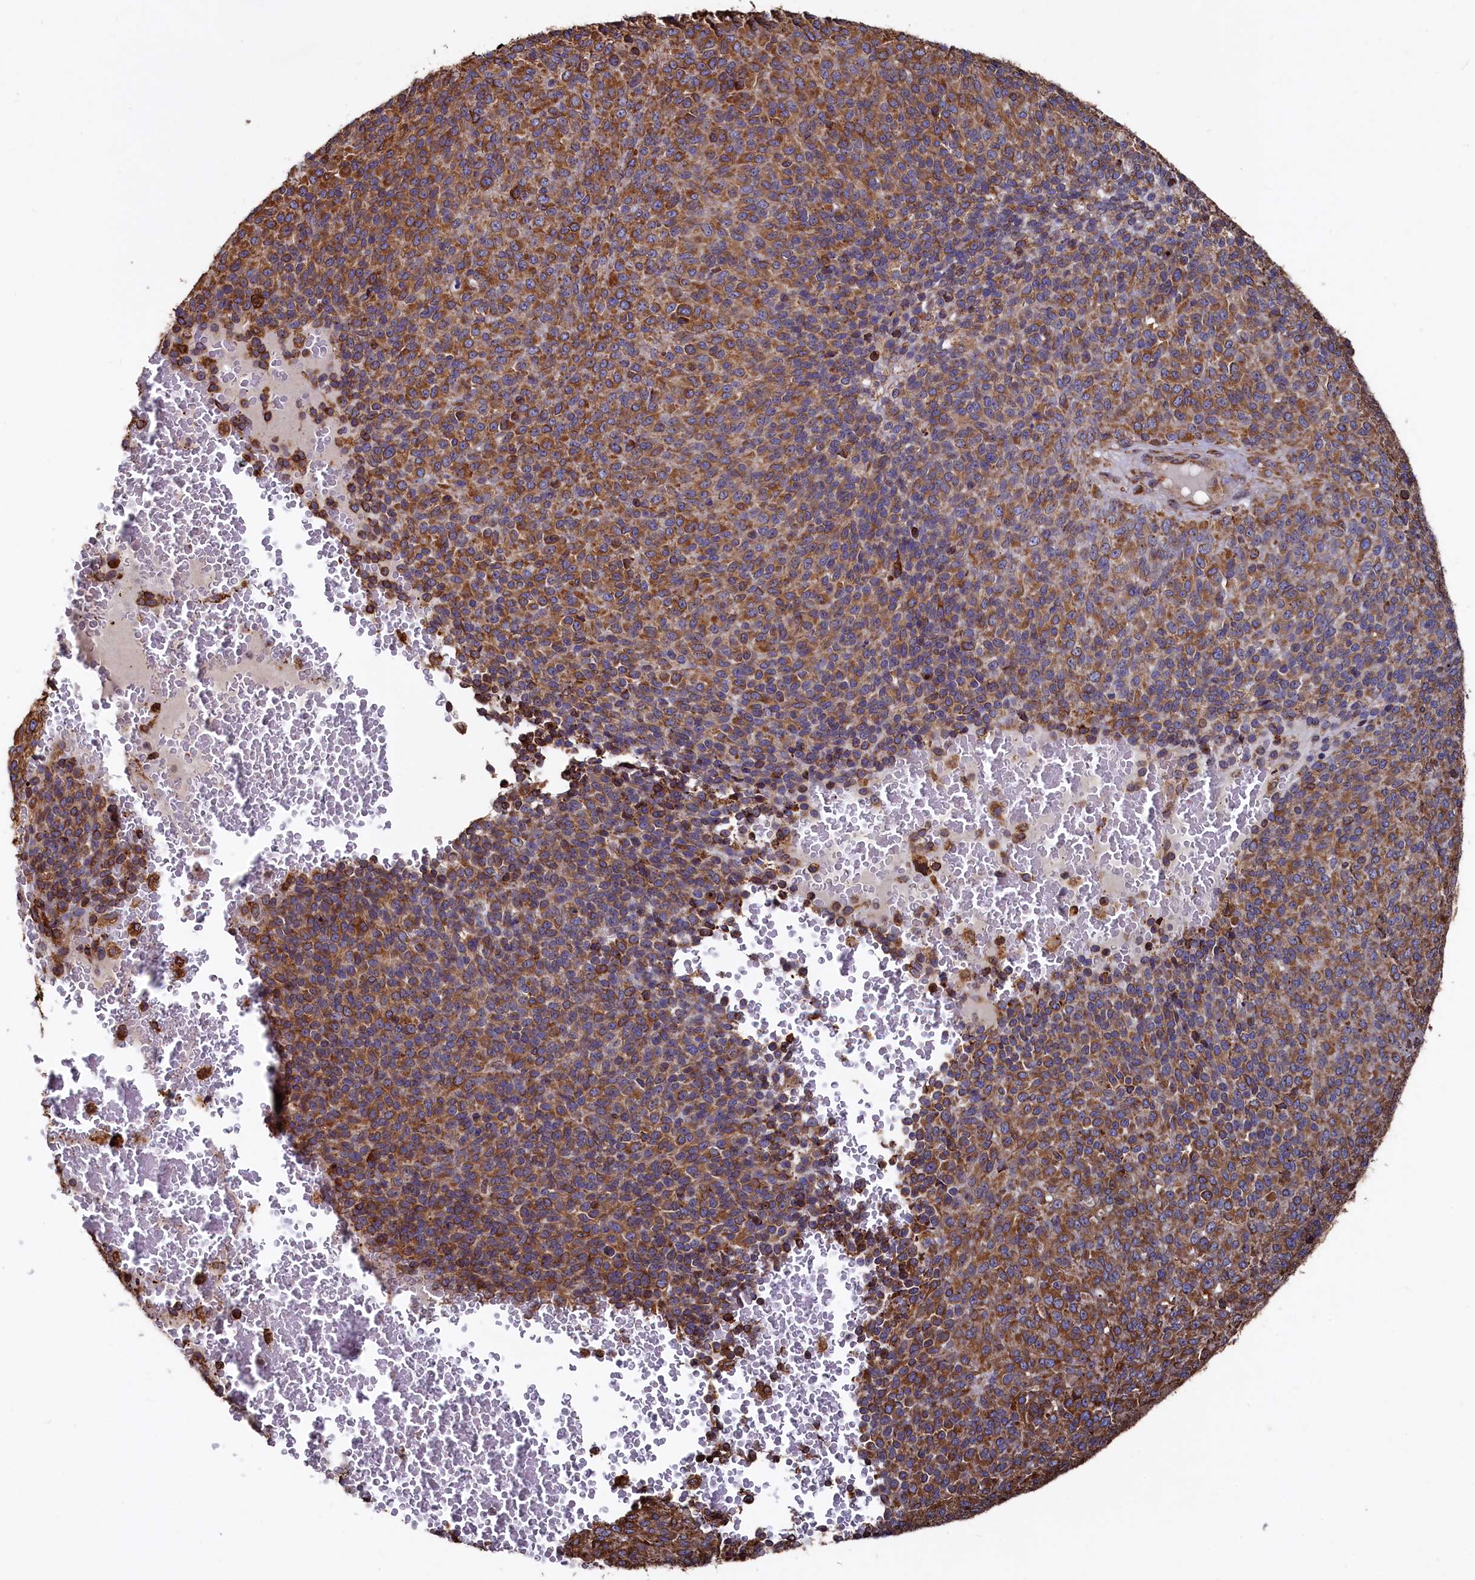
{"staining": {"intensity": "strong", "quantity": ">75%", "location": "cytoplasmic/membranous"}, "tissue": "melanoma", "cell_type": "Tumor cells", "image_type": "cancer", "snomed": [{"axis": "morphology", "description": "Malignant melanoma, Metastatic site"}, {"axis": "topography", "description": "Brain"}], "caption": "This image displays immunohistochemistry staining of malignant melanoma (metastatic site), with high strong cytoplasmic/membranous positivity in approximately >75% of tumor cells.", "gene": "NEURL1B", "patient": {"sex": "female", "age": 56}}